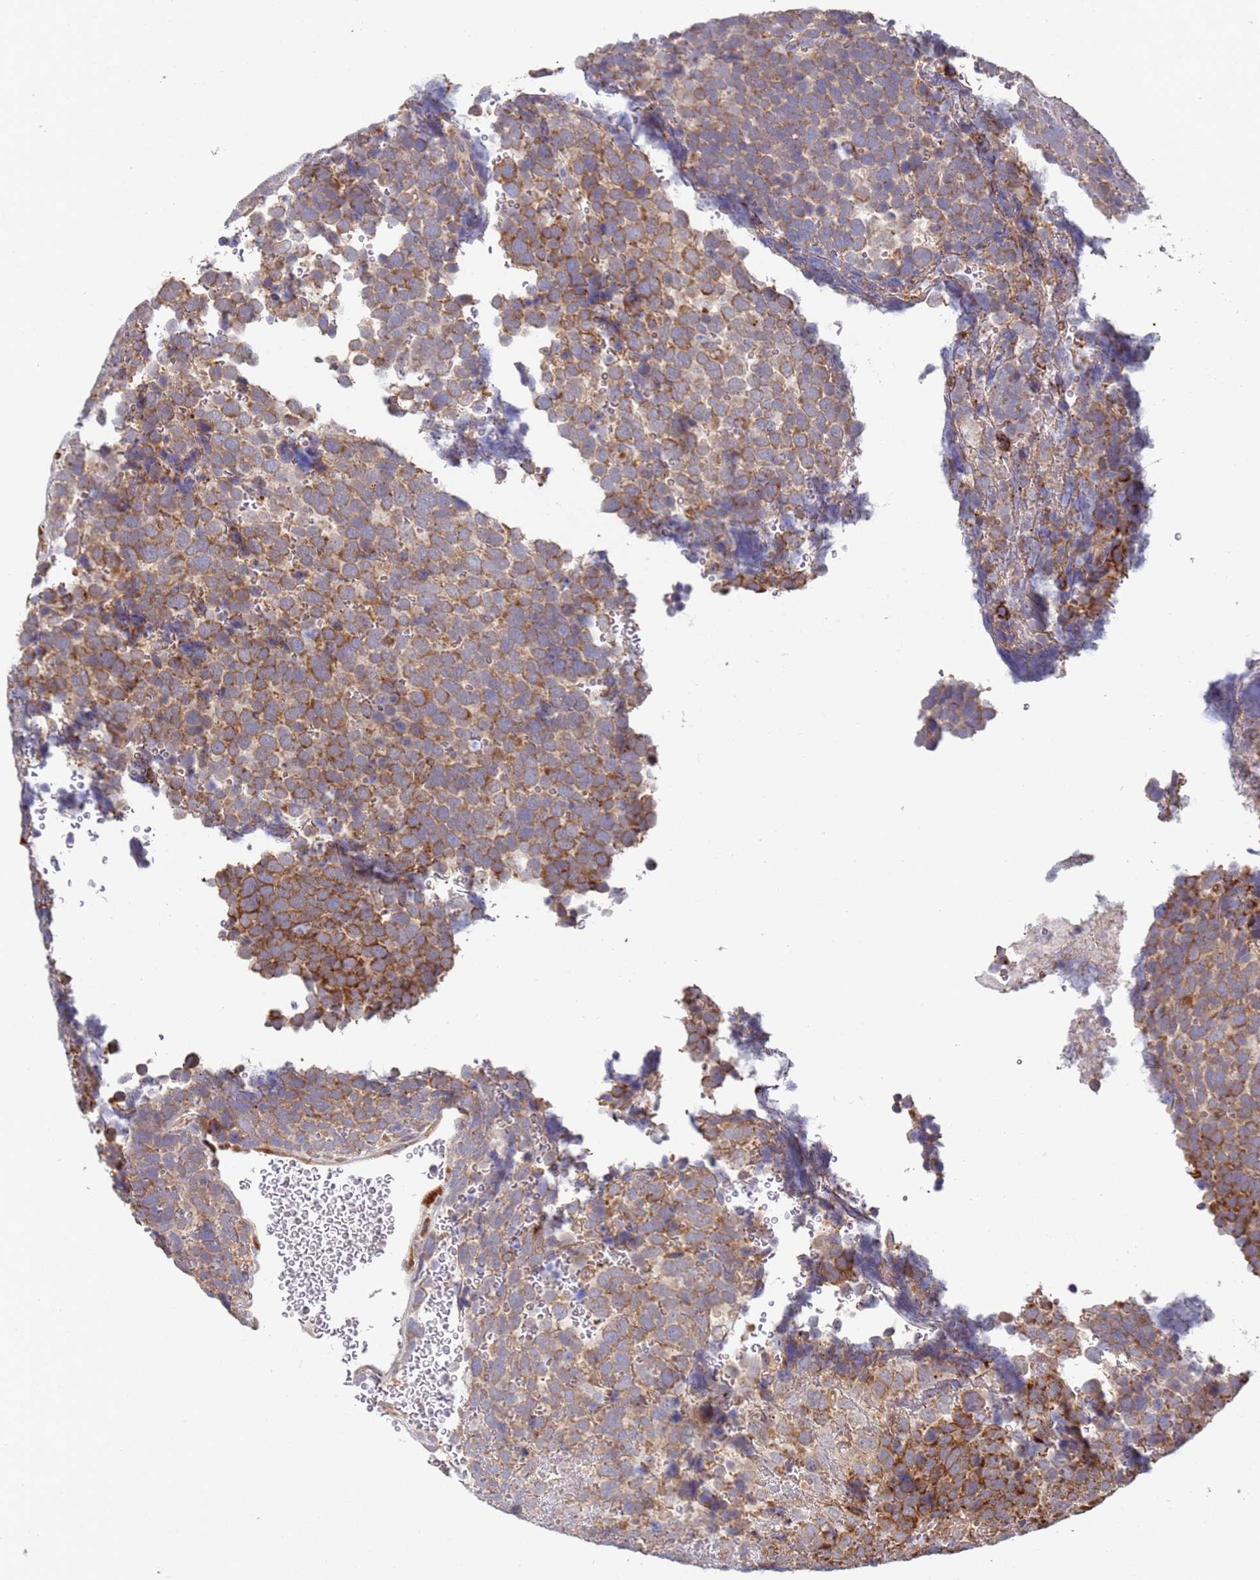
{"staining": {"intensity": "moderate", "quantity": ">75%", "location": "cytoplasmic/membranous"}, "tissue": "urothelial cancer", "cell_type": "Tumor cells", "image_type": "cancer", "snomed": [{"axis": "morphology", "description": "Urothelial carcinoma, High grade"}, {"axis": "topography", "description": "Urinary bladder"}], "caption": "The histopathology image shows immunohistochemical staining of urothelial cancer. There is moderate cytoplasmic/membranous staining is appreciated in approximately >75% of tumor cells.", "gene": "VRK2", "patient": {"sex": "female", "age": 82}}